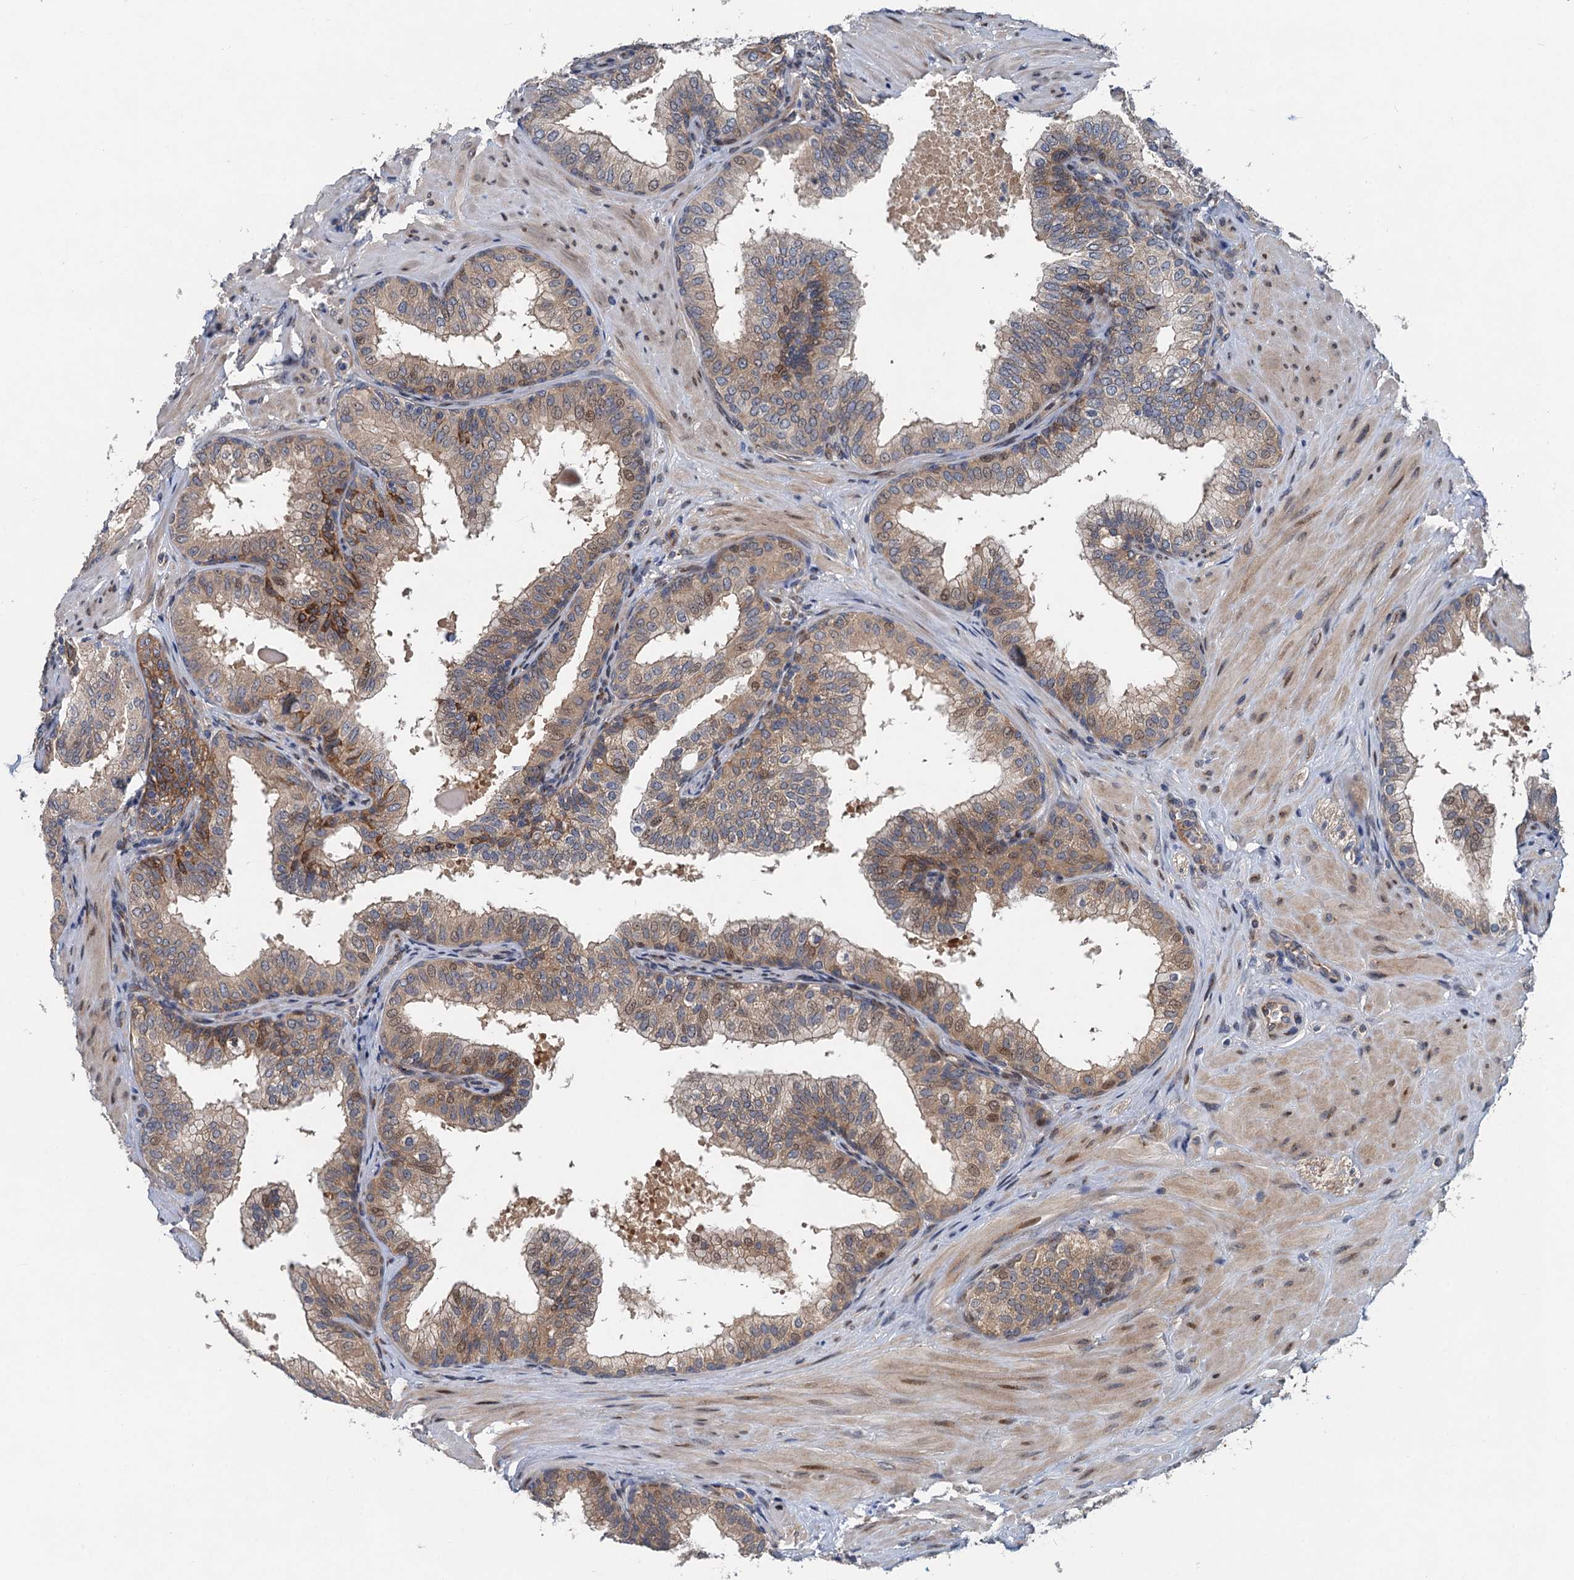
{"staining": {"intensity": "moderate", "quantity": ">75%", "location": "cytoplasmic/membranous"}, "tissue": "prostate", "cell_type": "Glandular cells", "image_type": "normal", "snomed": [{"axis": "morphology", "description": "Normal tissue, NOS"}, {"axis": "topography", "description": "Prostate"}], "caption": "A medium amount of moderate cytoplasmic/membranous staining is identified in approximately >75% of glandular cells in benign prostate.", "gene": "NBEA", "patient": {"sex": "male", "age": 60}}